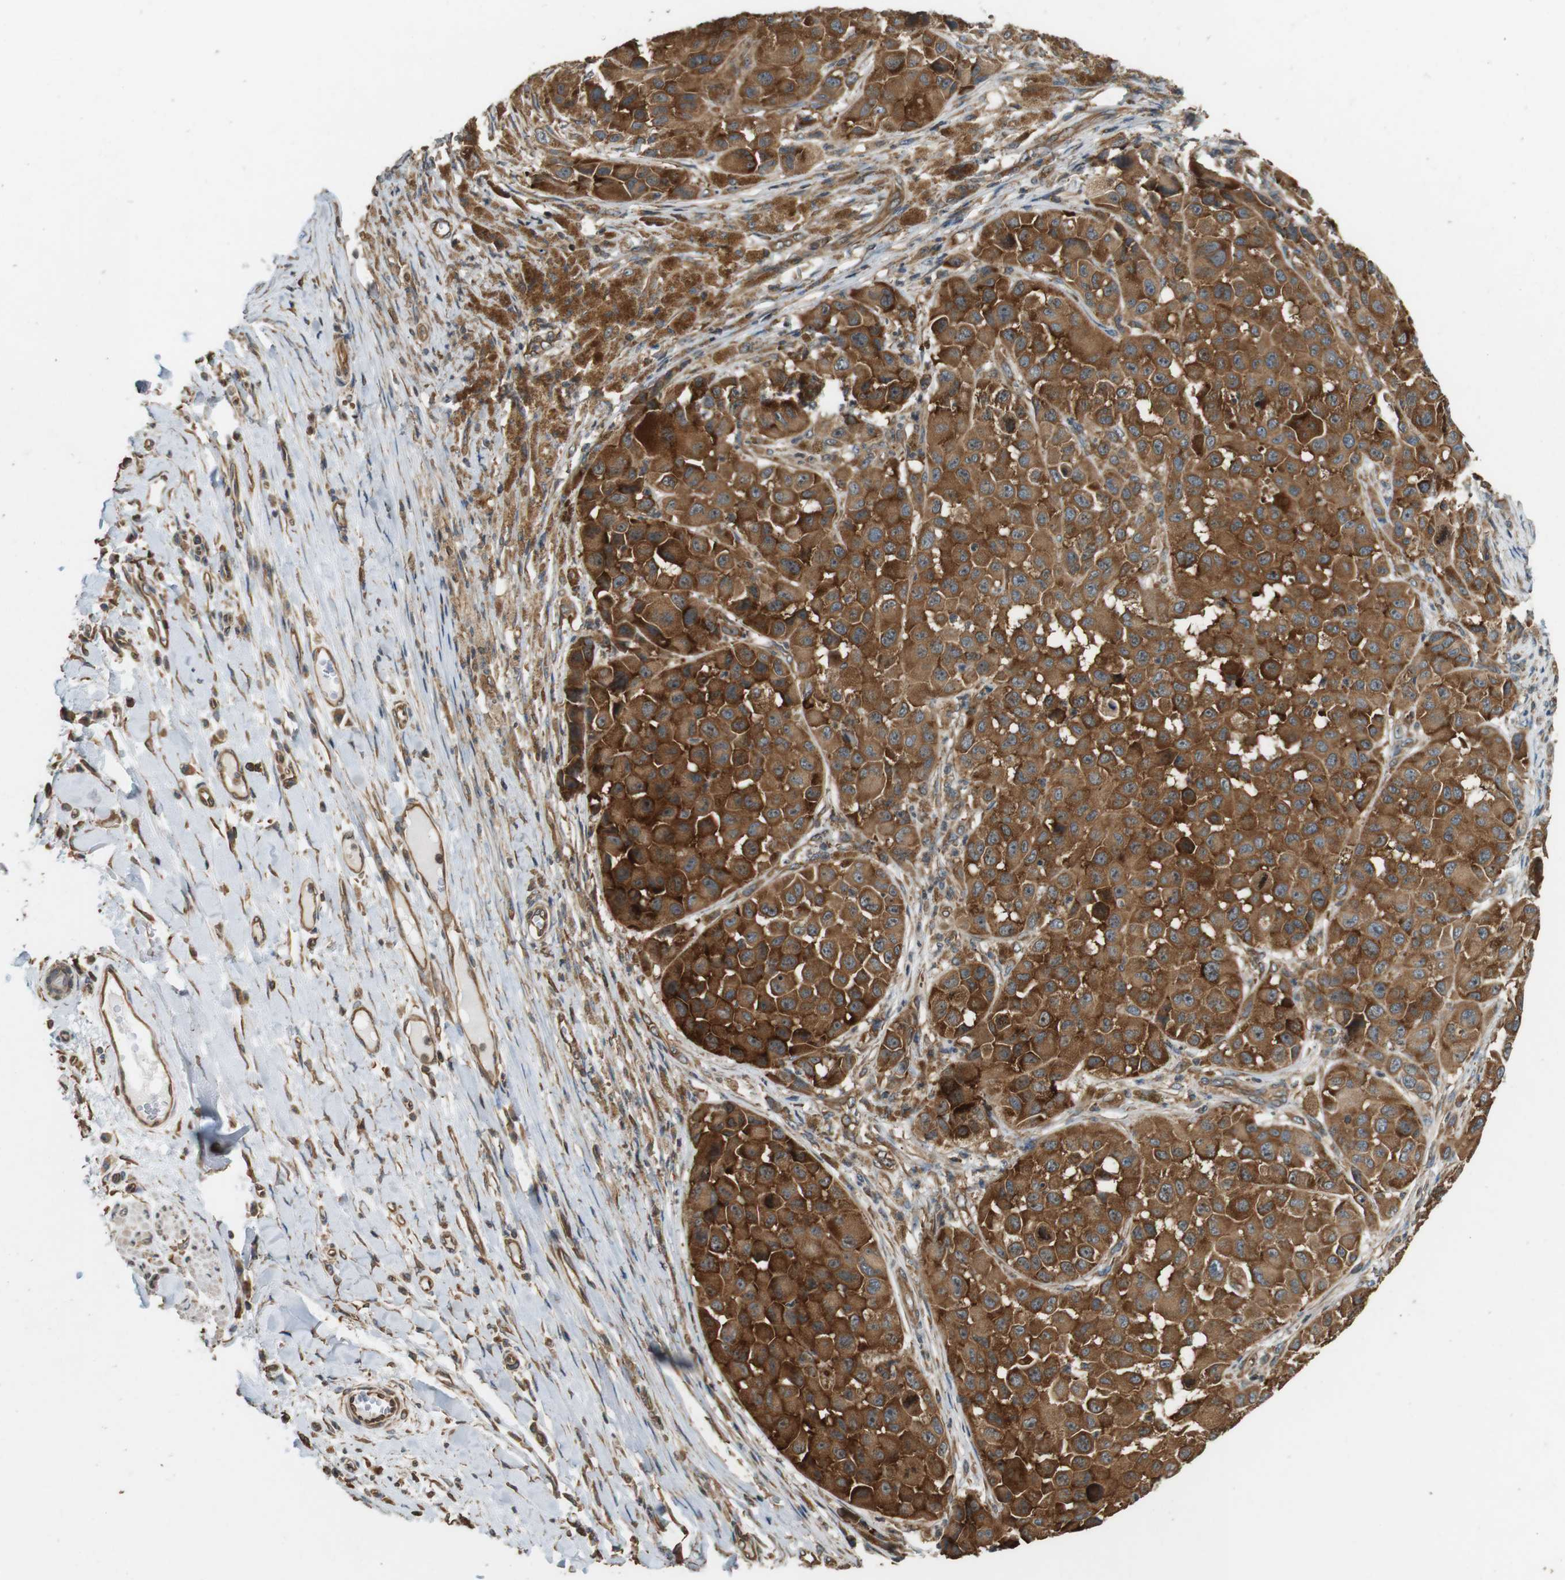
{"staining": {"intensity": "moderate", "quantity": ">75%", "location": "cytoplasmic/membranous"}, "tissue": "melanoma", "cell_type": "Tumor cells", "image_type": "cancer", "snomed": [{"axis": "morphology", "description": "Malignant melanoma, NOS"}, {"axis": "topography", "description": "Skin"}], "caption": "An image of melanoma stained for a protein exhibits moderate cytoplasmic/membranous brown staining in tumor cells.", "gene": "PA2G4", "patient": {"sex": "male", "age": 96}}